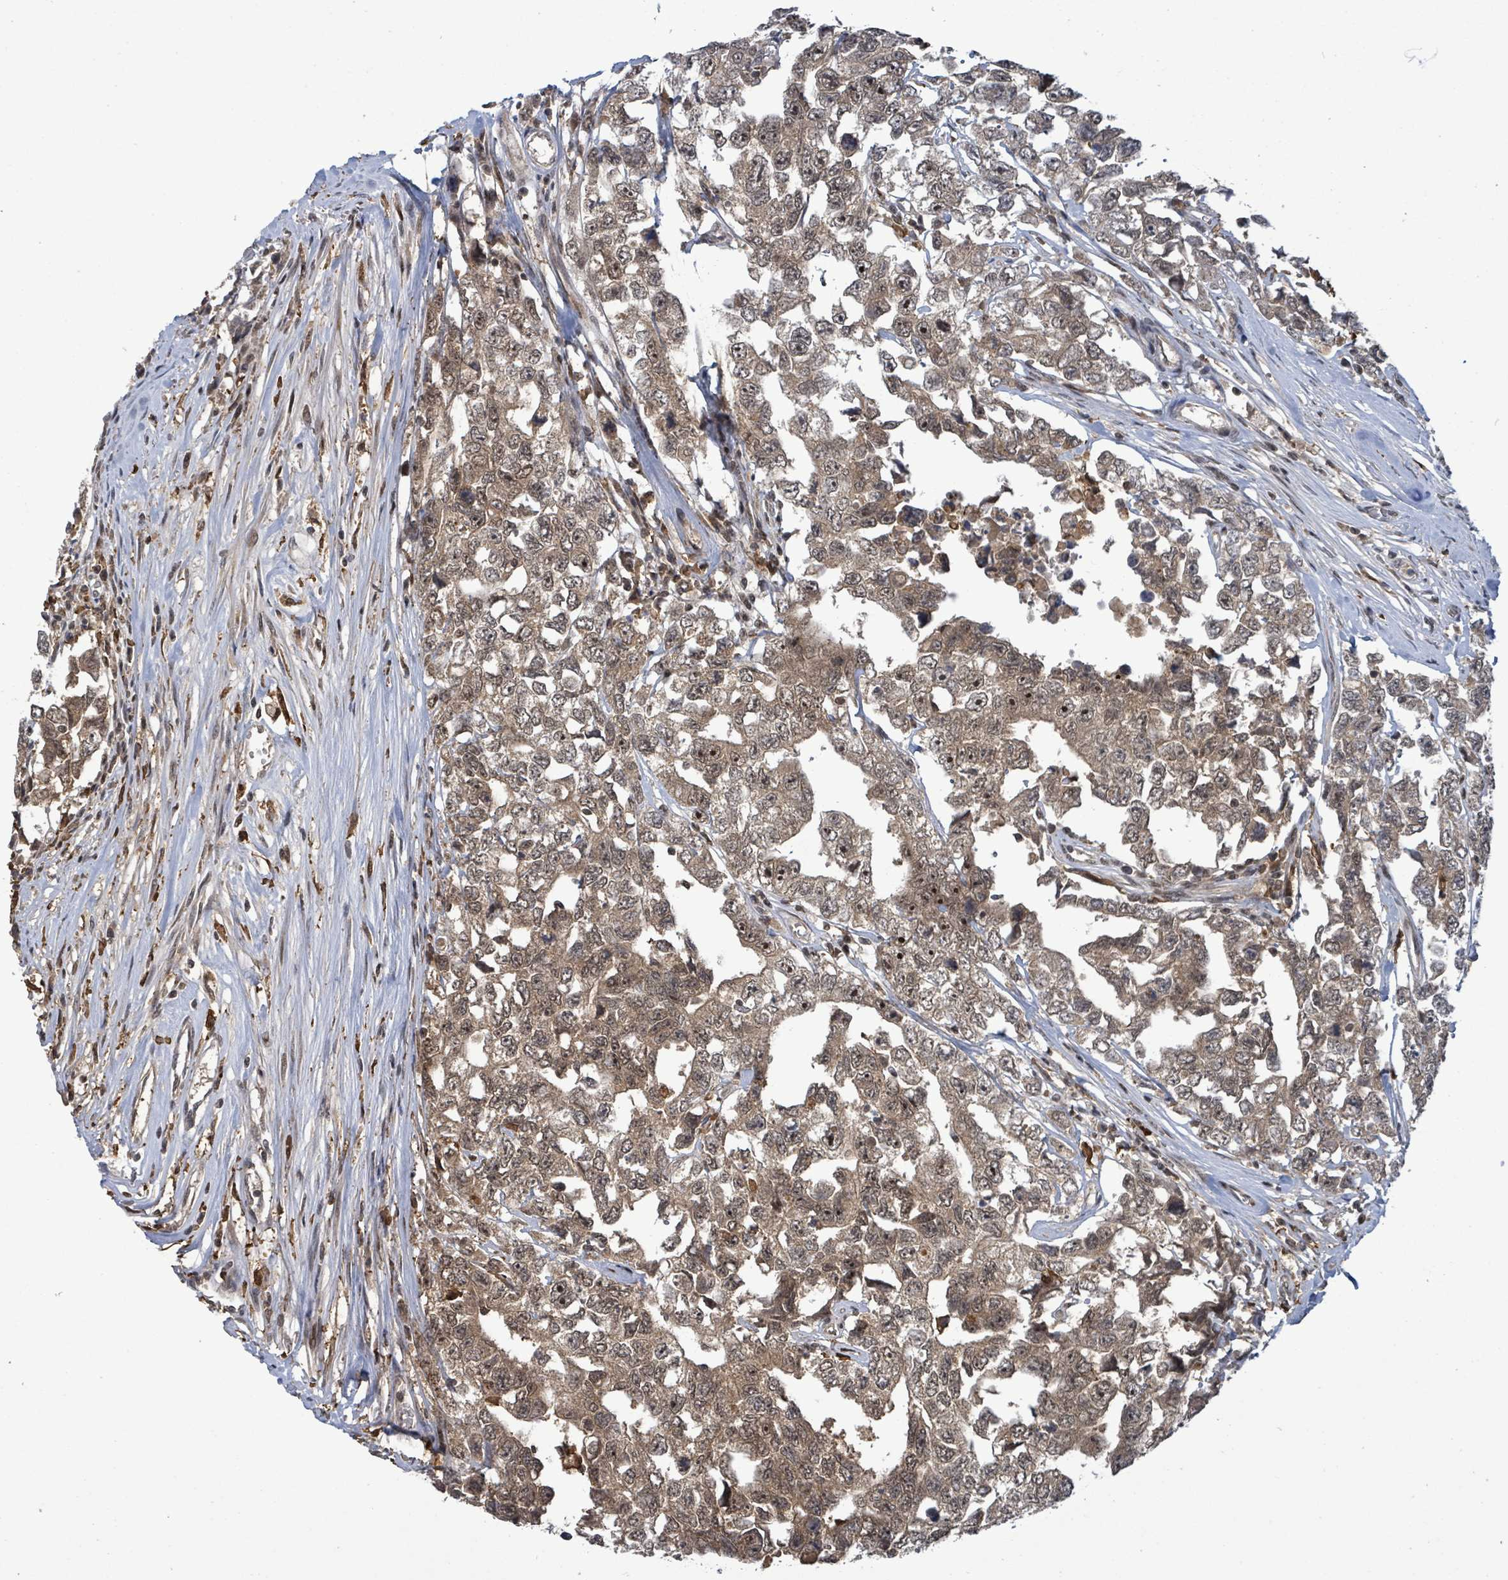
{"staining": {"intensity": "moderate", "quantity": "25%-75%", "location": "cytoplasmic/membranous,nuclear"}, "tissue": "testis cancer", "cell_type": "Tumor cells", "image_type": "cancer", "snomed": [{"axis": "morphology", "description": "Carcinoma, Embryonal, NOS"}, {"axis": "topography", "description": "Testis"}], "caption": "This image exhibits immunohistochemistry (IHC) staining of testis cancer, with medium moderate cytoplasmic/membranous and nuclear staining in about 25%-75% of tumor cells.", "gene": "FBXO6", "patient": {"sex": "male", "age": 22}}